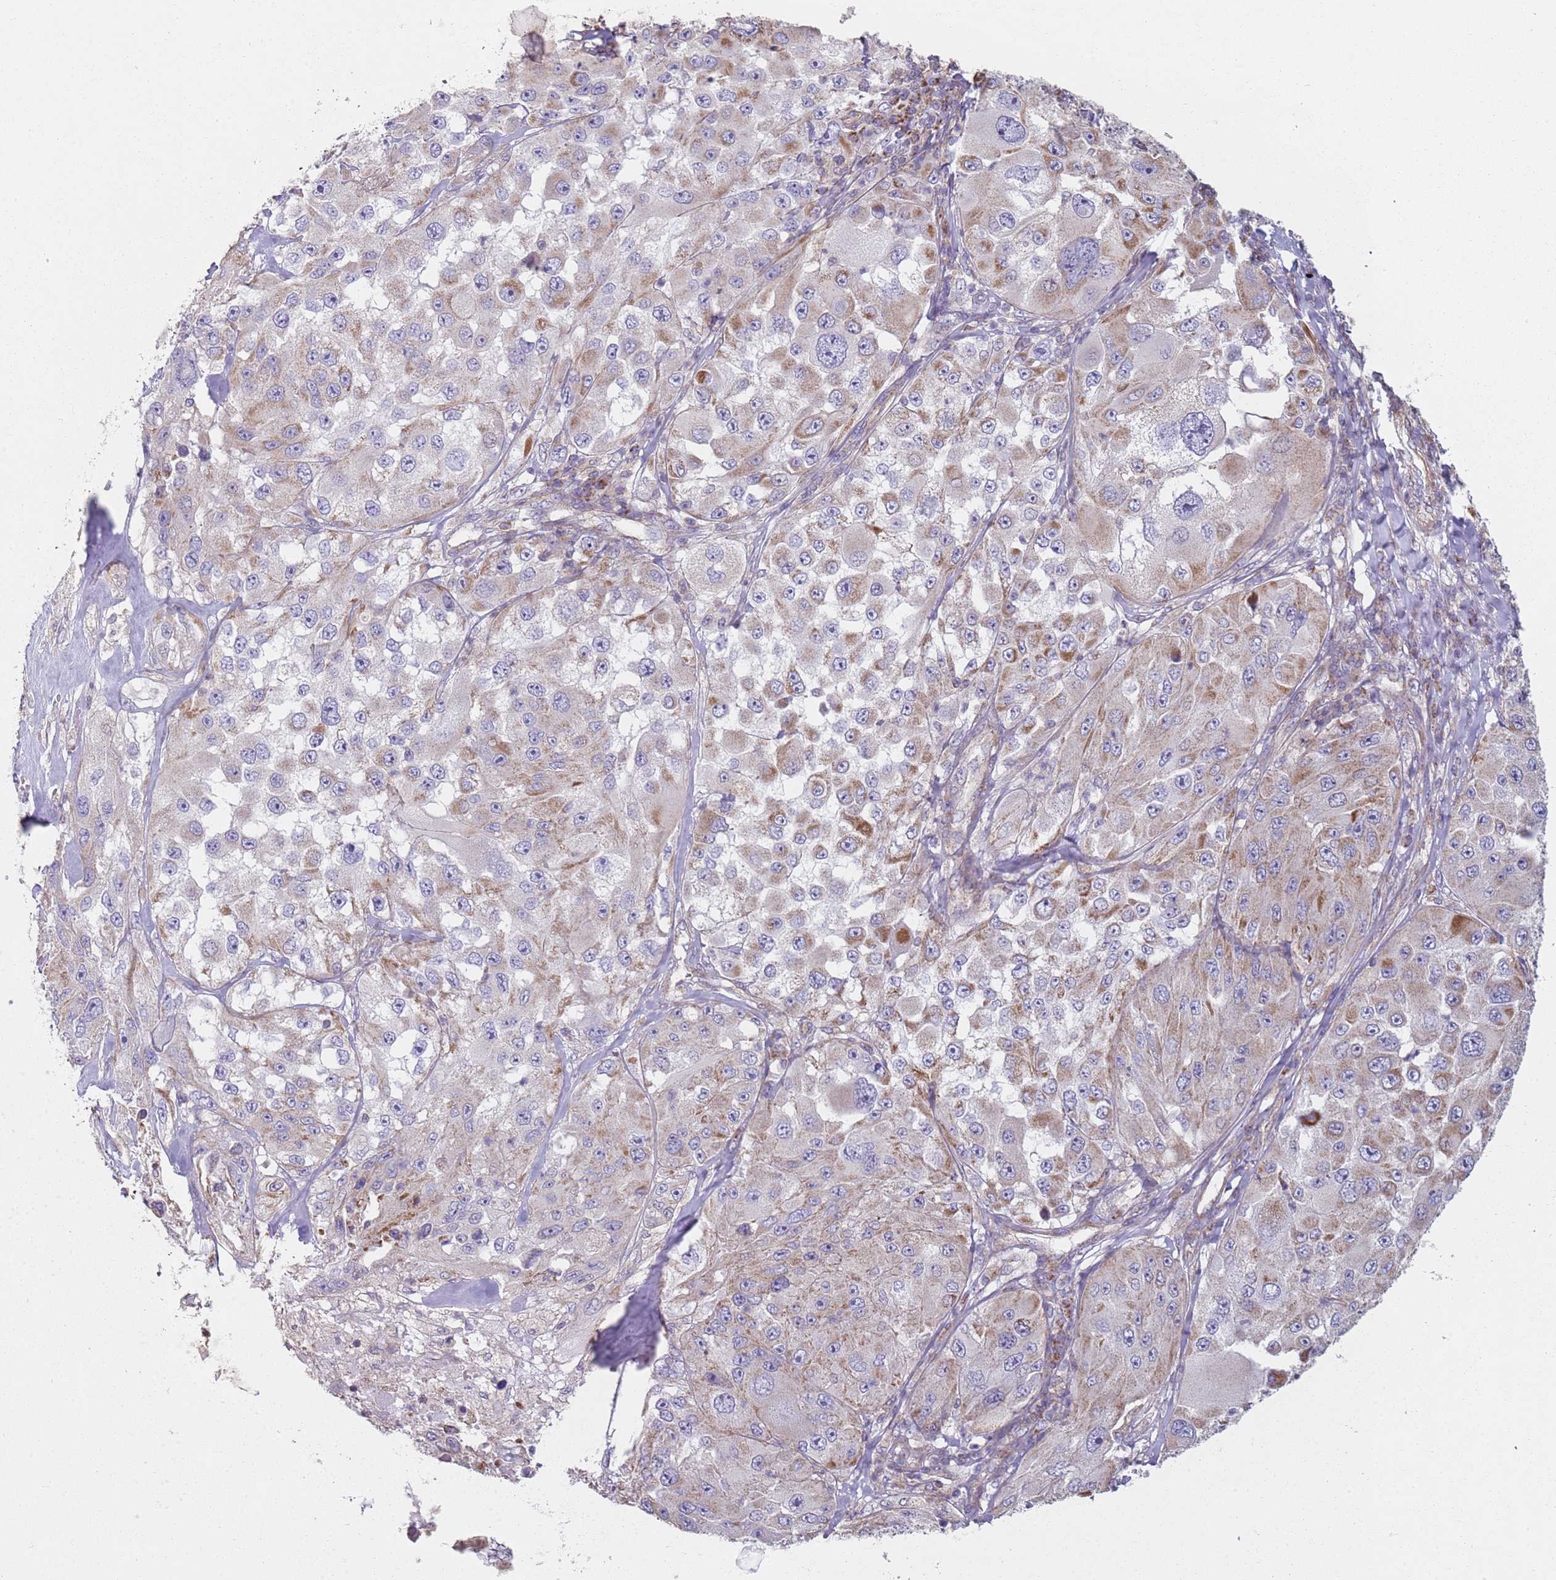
{"staining": {"intensity": "moderate", "quantity": "25%-75%", "location": "cytoplasmic/membranous"}, "tissue": "melanoma", "cell_type": "Tumor cells", "image_type": "cancer", "snomed": [{"axis": "morphology", "description": "Malignant melanoma, Metastatic site"}, {"axis": "topography", "description": "Lymph node"}], "caption": "Immunohistochemical staining of human malignant melanoma (metastatic site) reveals medium levels of moderate cytoplasmic/membranous expression in approximately 25%-75% of tumor cells.", "gene": "GAS8", "patient": {"sex": "male", "age": 62}}